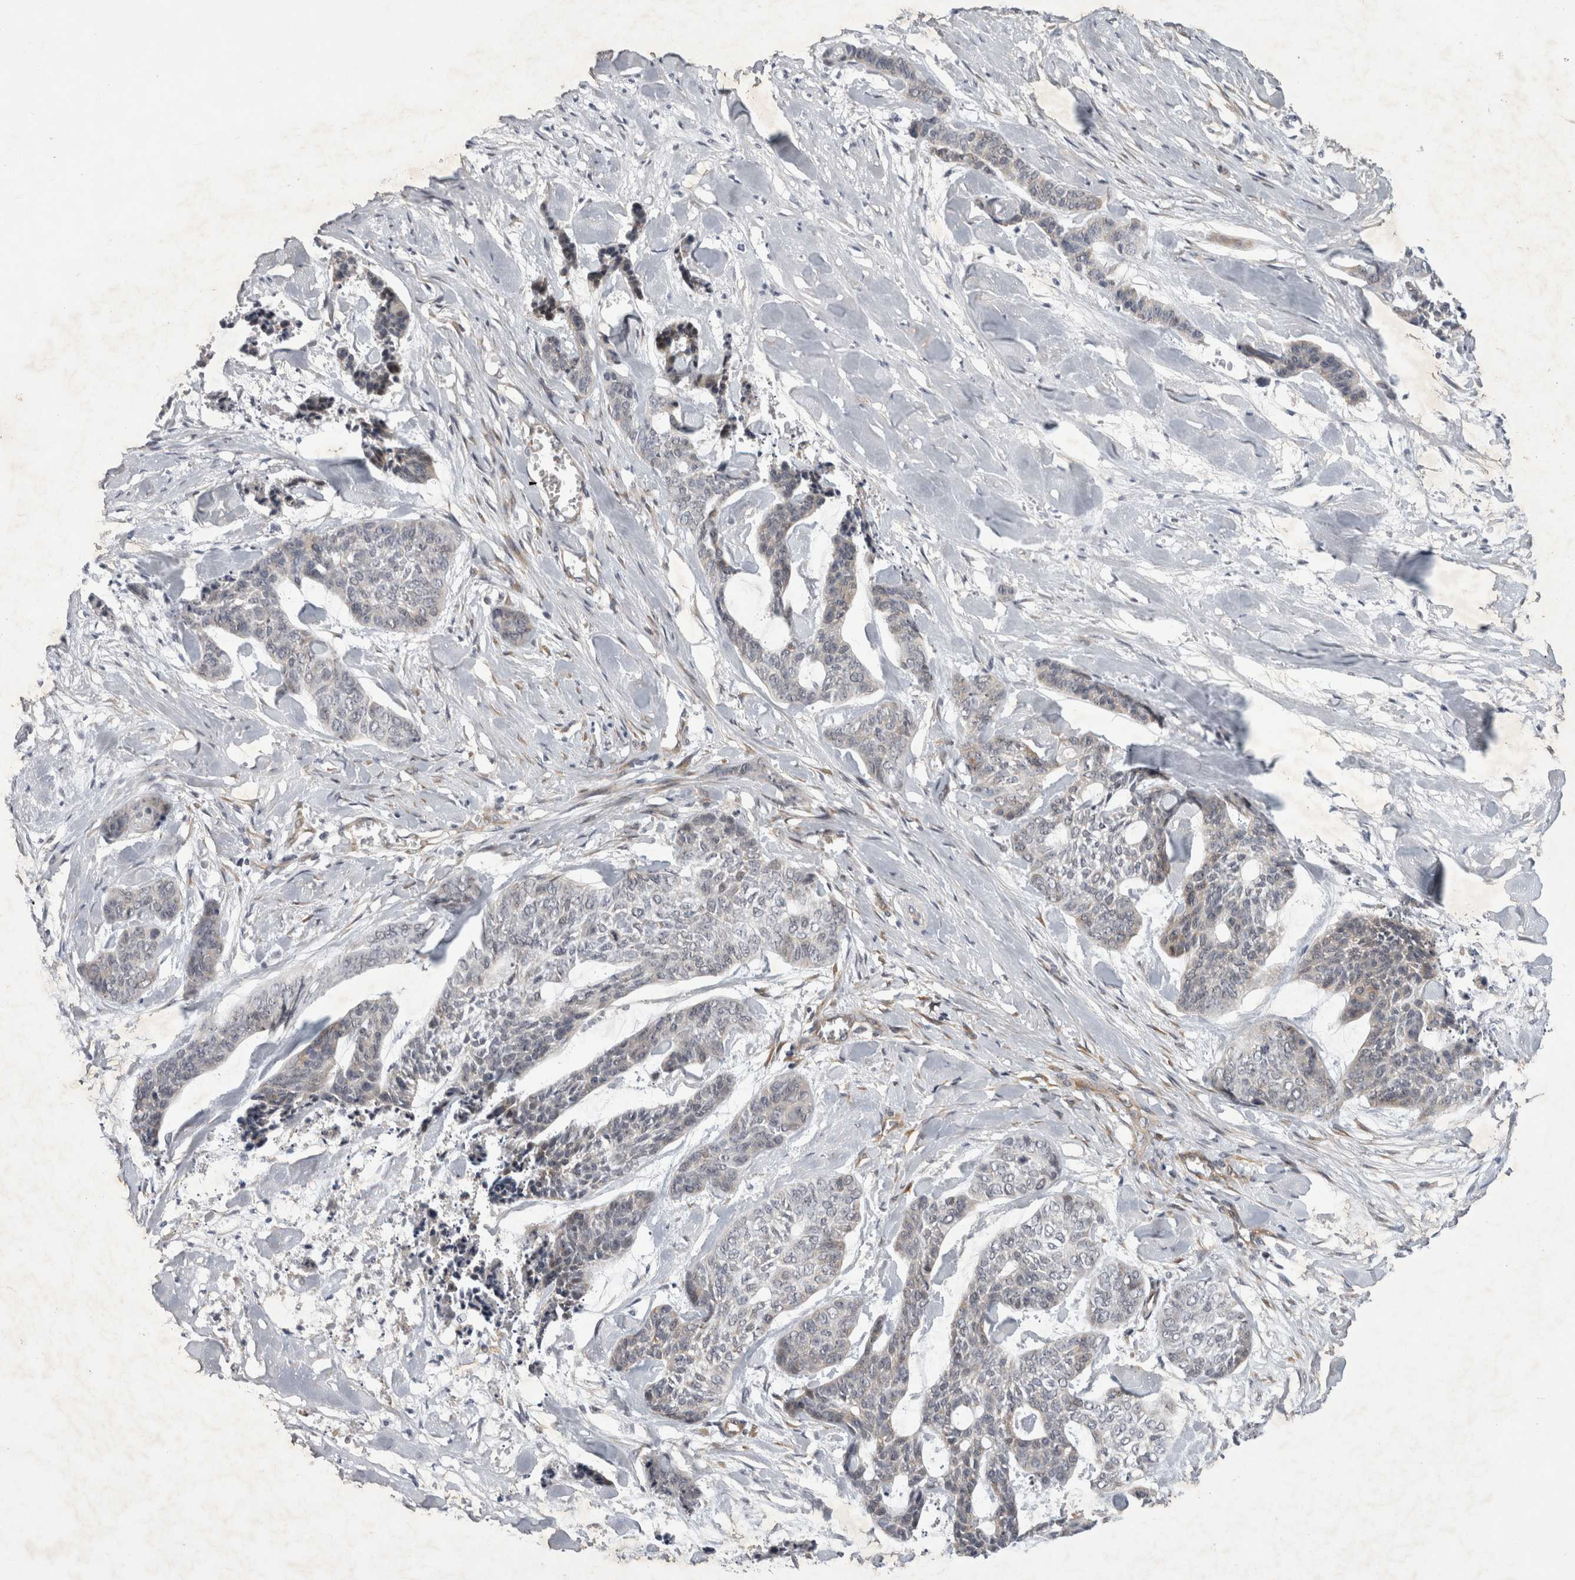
{"staining": {"intensity": "negative", "quantity": "none", "location": "none"}, "tissue": "skin cancer", "cell_type": "Tumor cells", "image_type": "cancer", "snomed": [{"axis": "morphology", "description": "Basal cell carcinoma"}, {"axis": "topography", "description": "Skin"}], "caption": "Immunohistochemistry image of neoplastic tissue: skin basal cell carcinoma stained with DAB (3,3'-diaminobenzidine) shows no significant protein expression in tumor cells. (DAB (3,3'-diaminobenzidine) immunohistochemistry, high magnification).", "gene": "PARP11", "patient": {"sex": "female", "age": 64}}